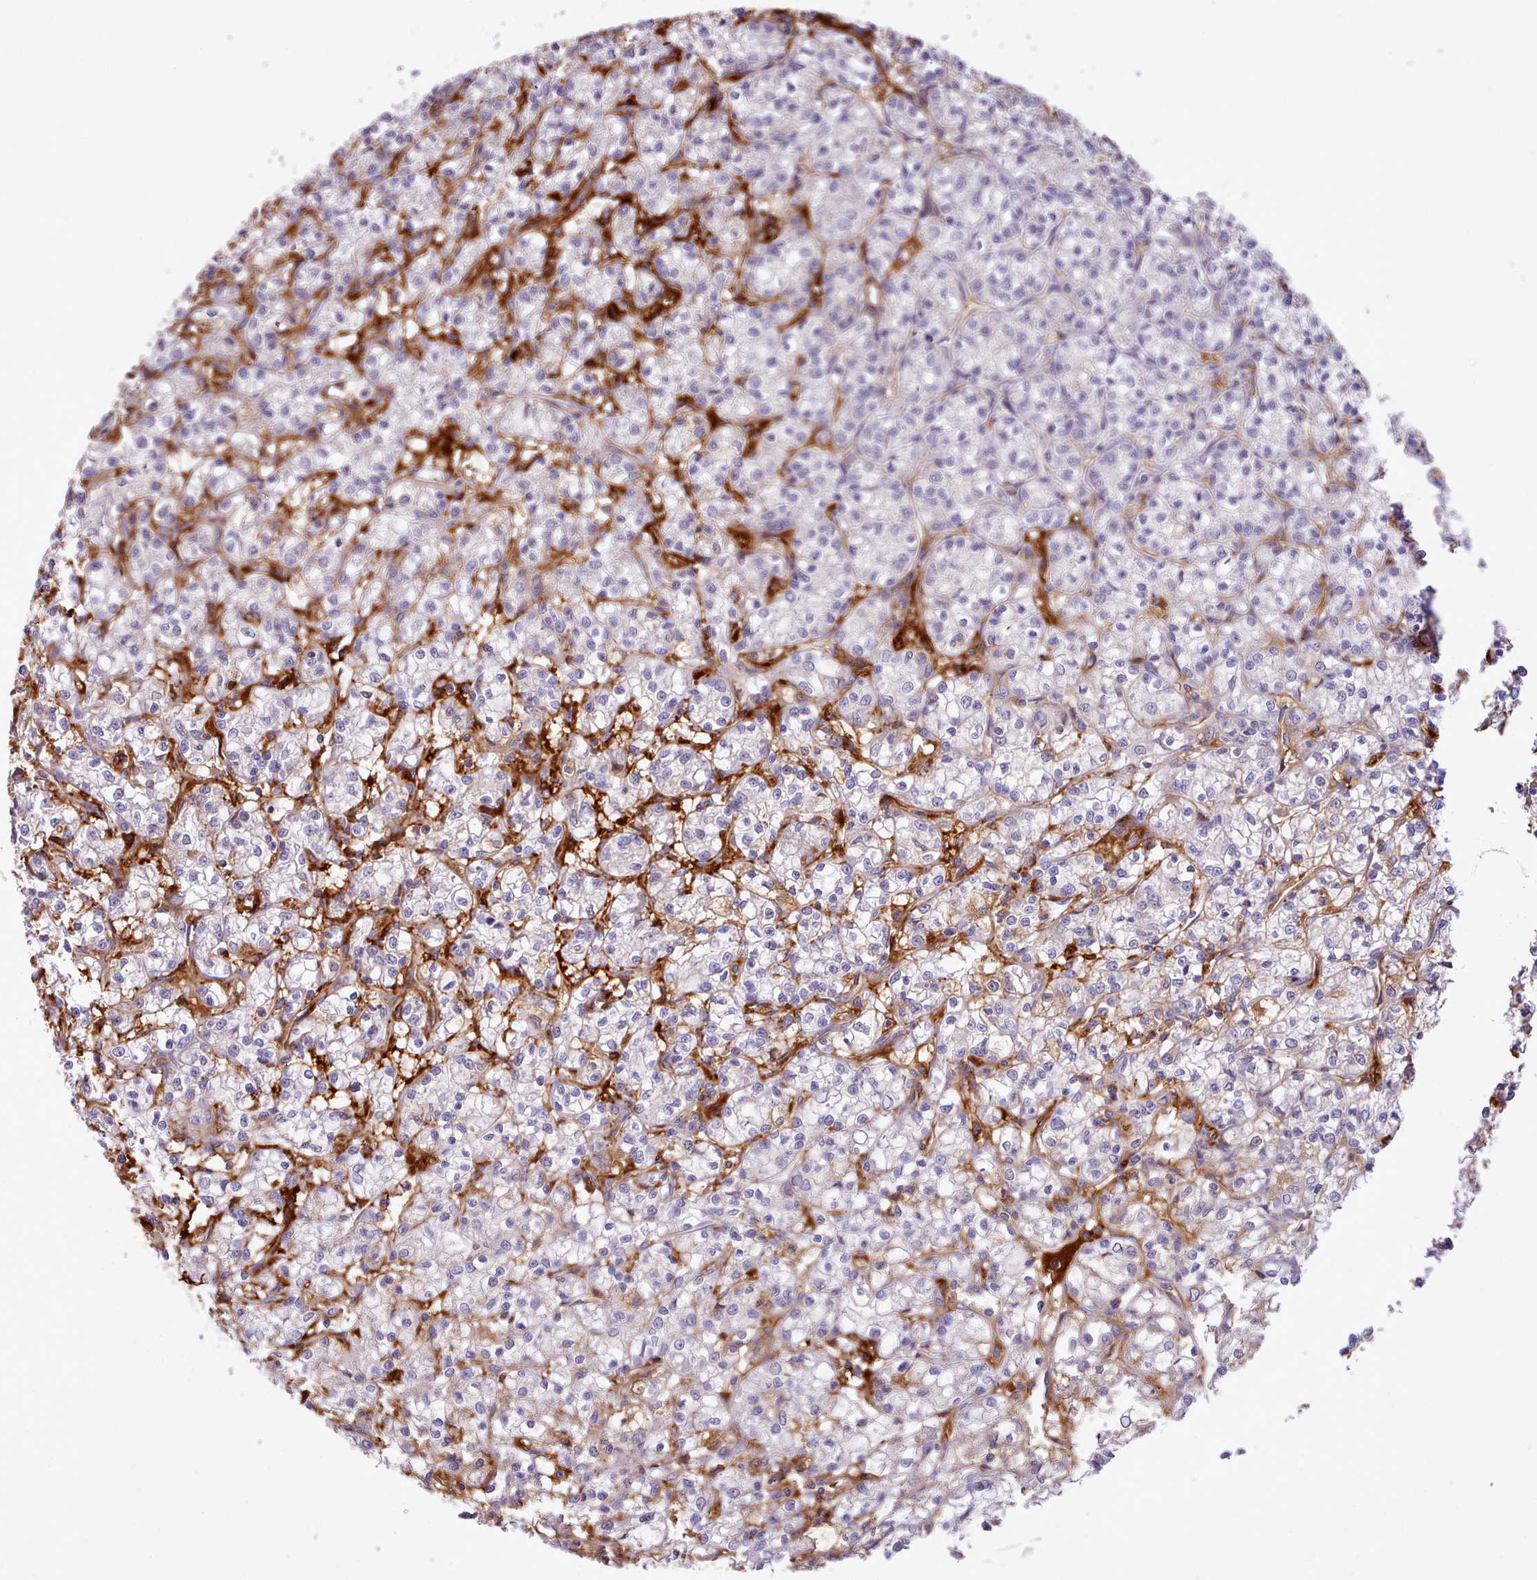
{"staining": {"intensity": "negative", "quantity": "none", "location": "none"}, "tissue": "renal cancer", "cell_type": "Tumor cells", "image_type": "cancer", "snomed": [{"axis": "morphology", "description": "Adenocarcinoma, NOS"}, {"axis": "topography", "description": "Kidney"}], "caption": "Human adenocarcinoma (renal) stained for a protein using immunohistochemistry reveals no expression in tumor cells.", "gene": "CYP2A13", "patient": {"sex": "female", "age": 59}}